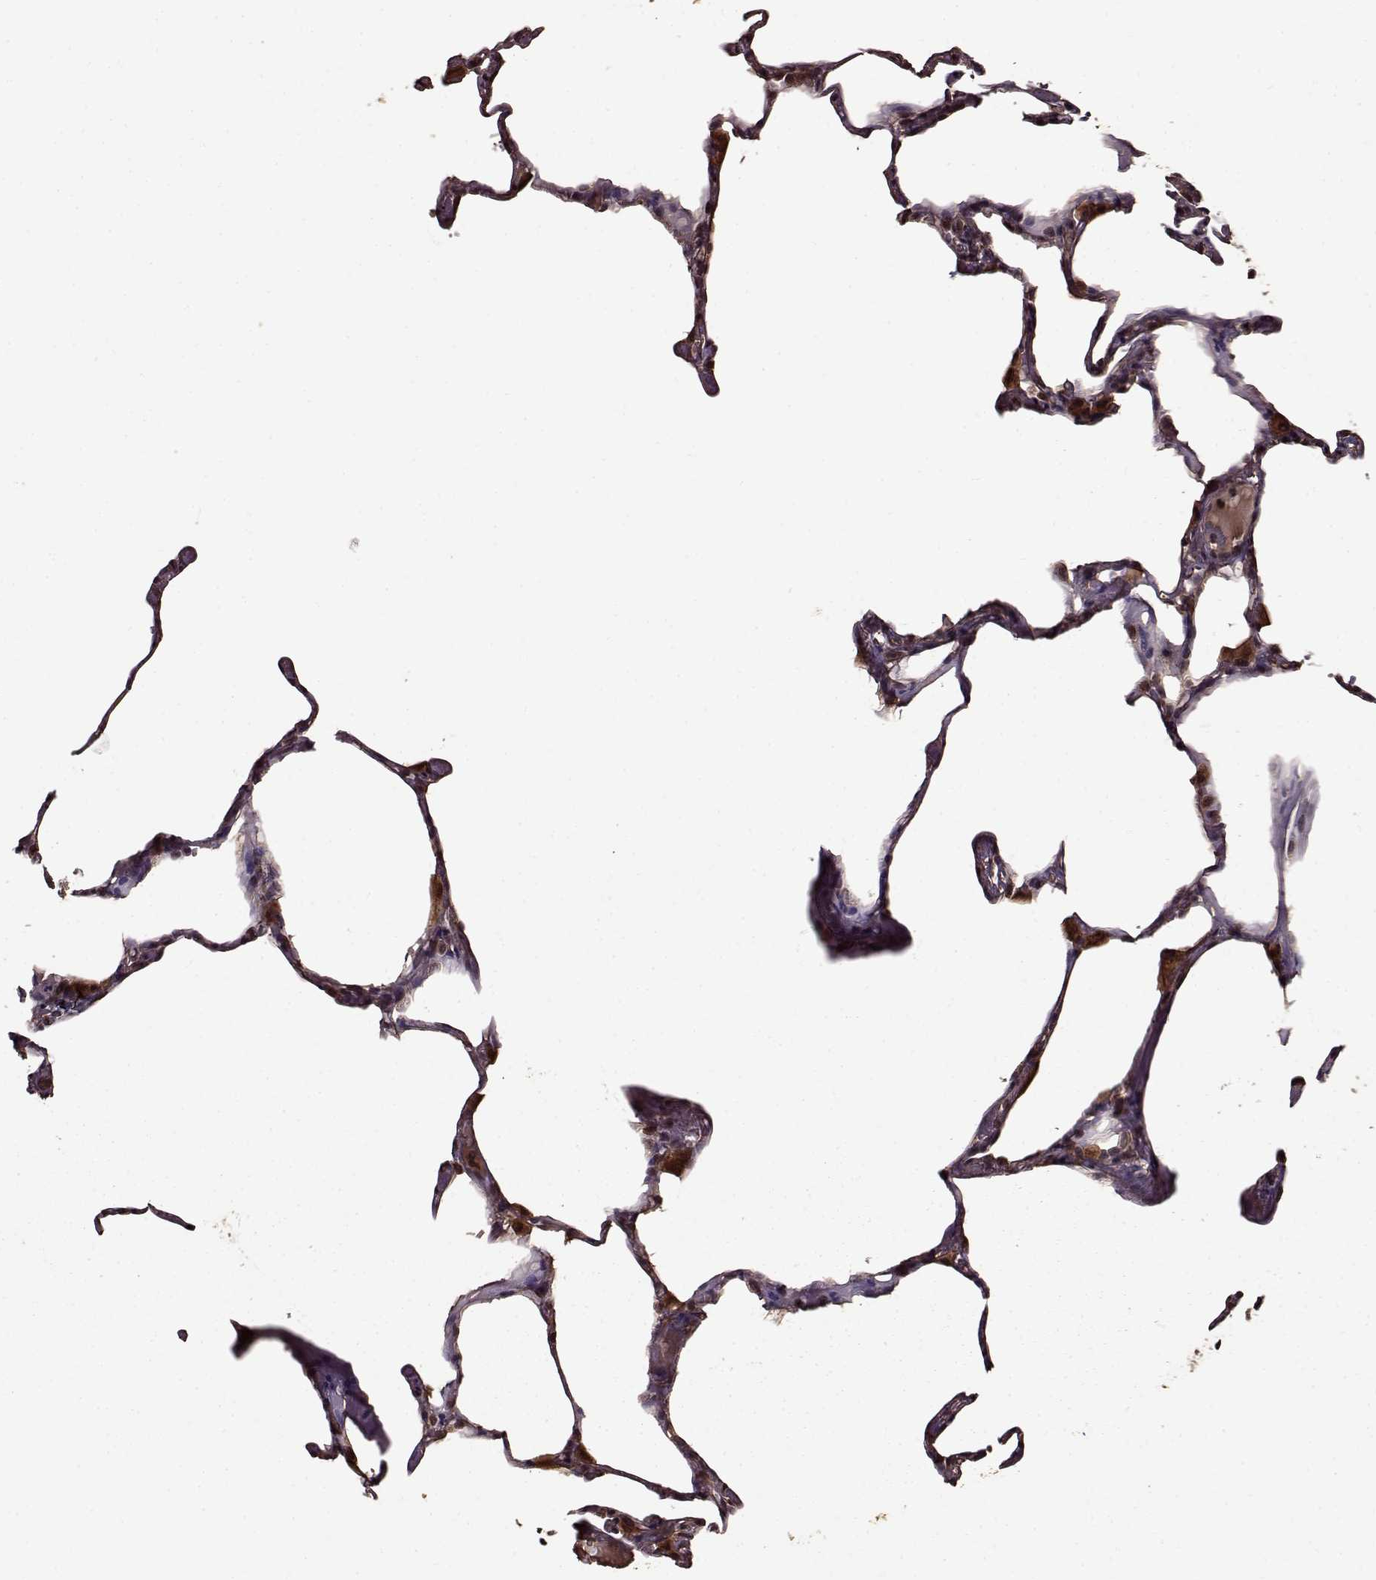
{"staining": {"intensity": "moderate", "quantity": "25%-75%", "location": "cytoplasmic/membranous"}, "tissue": "lung", "cell_type": "Alveolar cells", "image_type": "normal", "snomed": [{"axis": "morphology", "description": "Normal tissue, NOS"}, {"axis": "topography", "description": "Lung"}], "caption": "Alveolar cells display medium levels of moderate cytoplasmic/membranous expression in about 25%-75% of cells in unremarkable lung.", "gene": "FBXW11", "patient": {"sex": "male", "age": 65}}